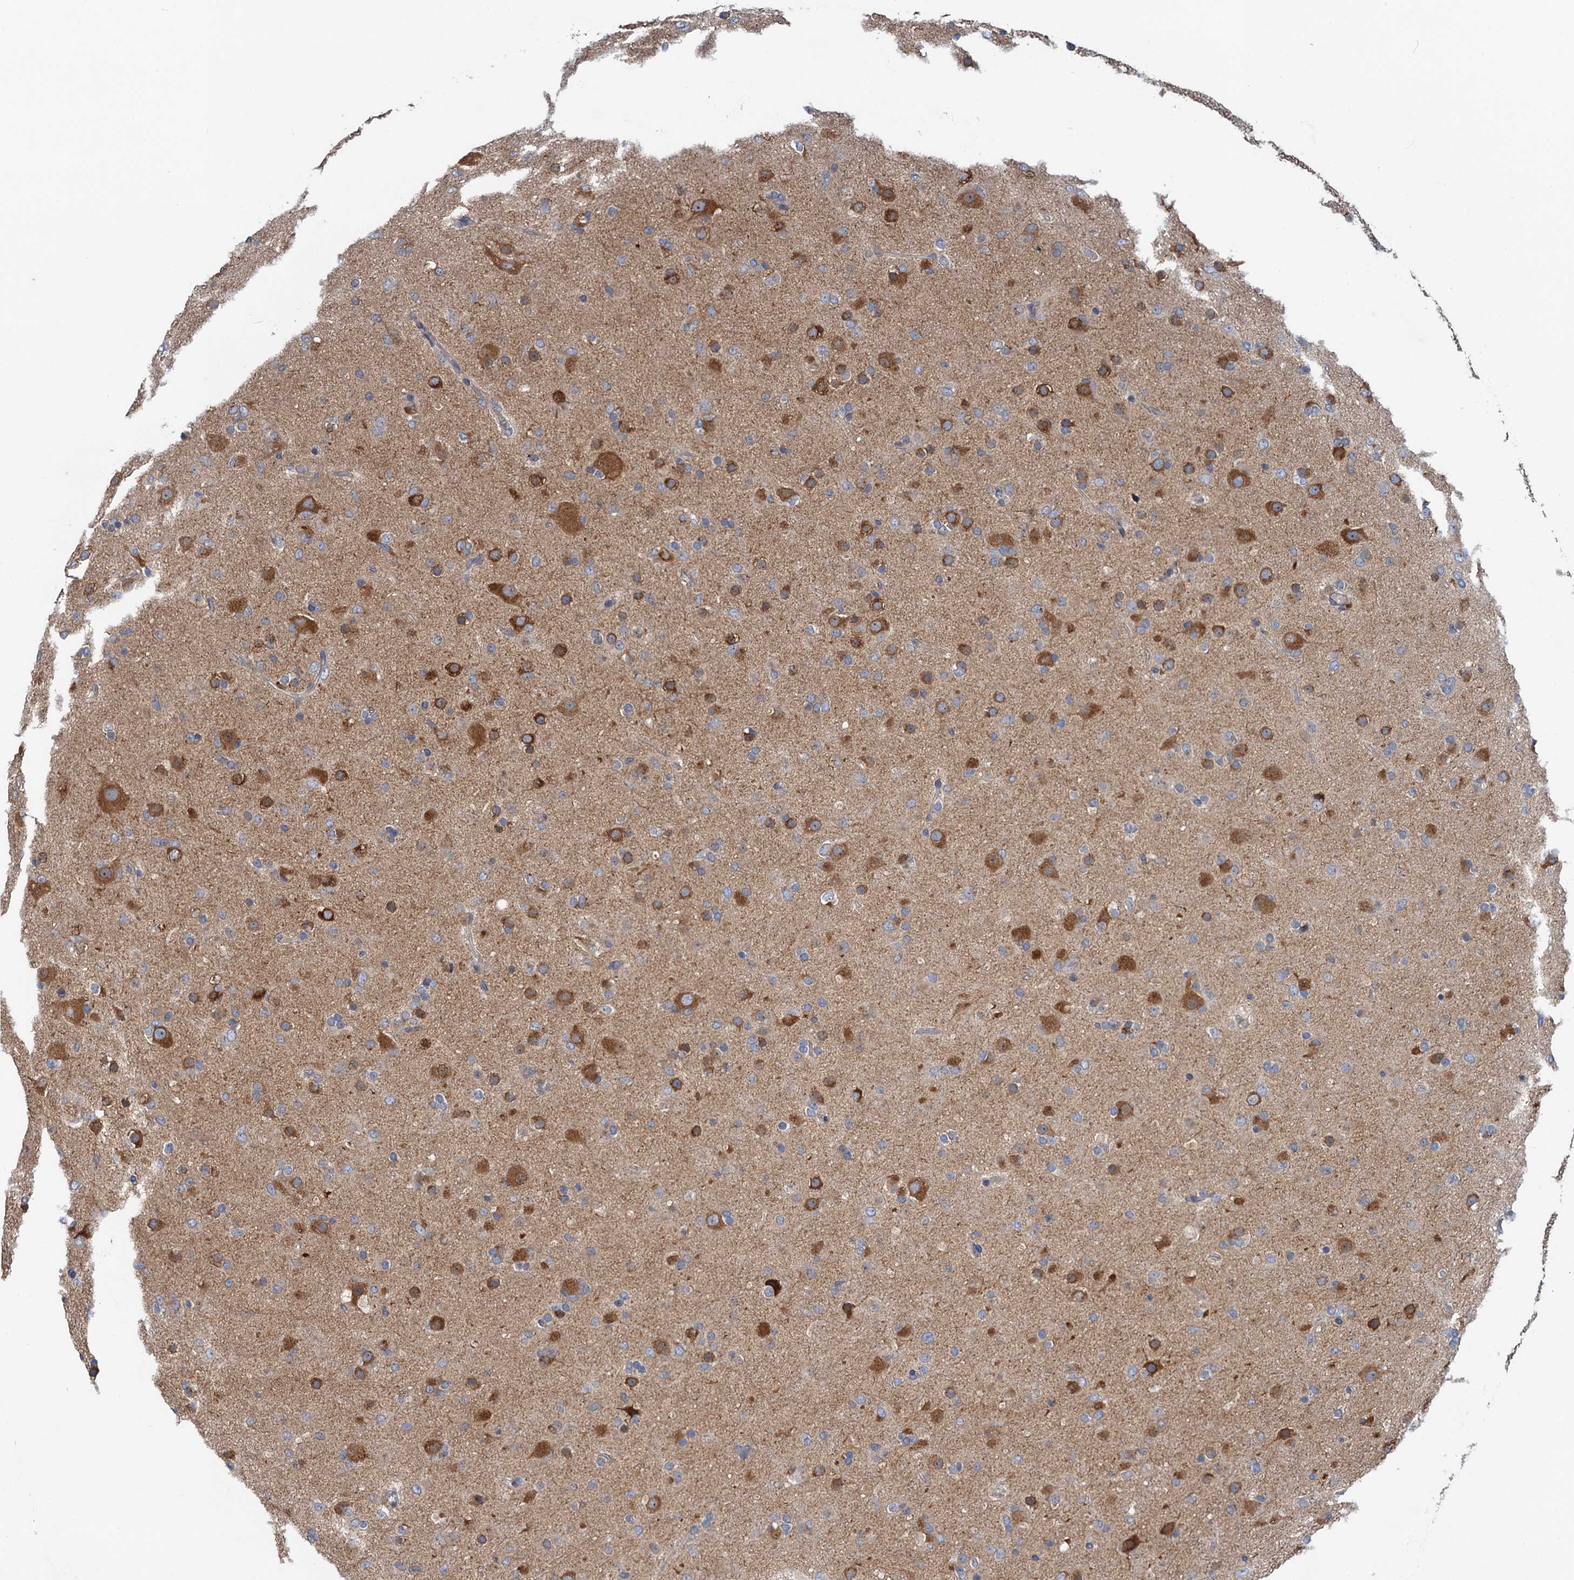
{"staining": {"intensity": "moderate", "quantity": "25%-75%", "location": "cytoplasmic/membranous"}, "tissue": "glioma", "cell_type": "Tumor cells", "image_type": "cancer", "snomed": [{"axis": "morphology", "description": "Glioma, malignant, Low grade"}, {"axis": "topography", "description": "Brain"}], "caption": "Glioma stained with a protein marker shows moderate staining in tumor cells.", "gene": "NBEA", "patient": {"sex": "male", "age": 65}}